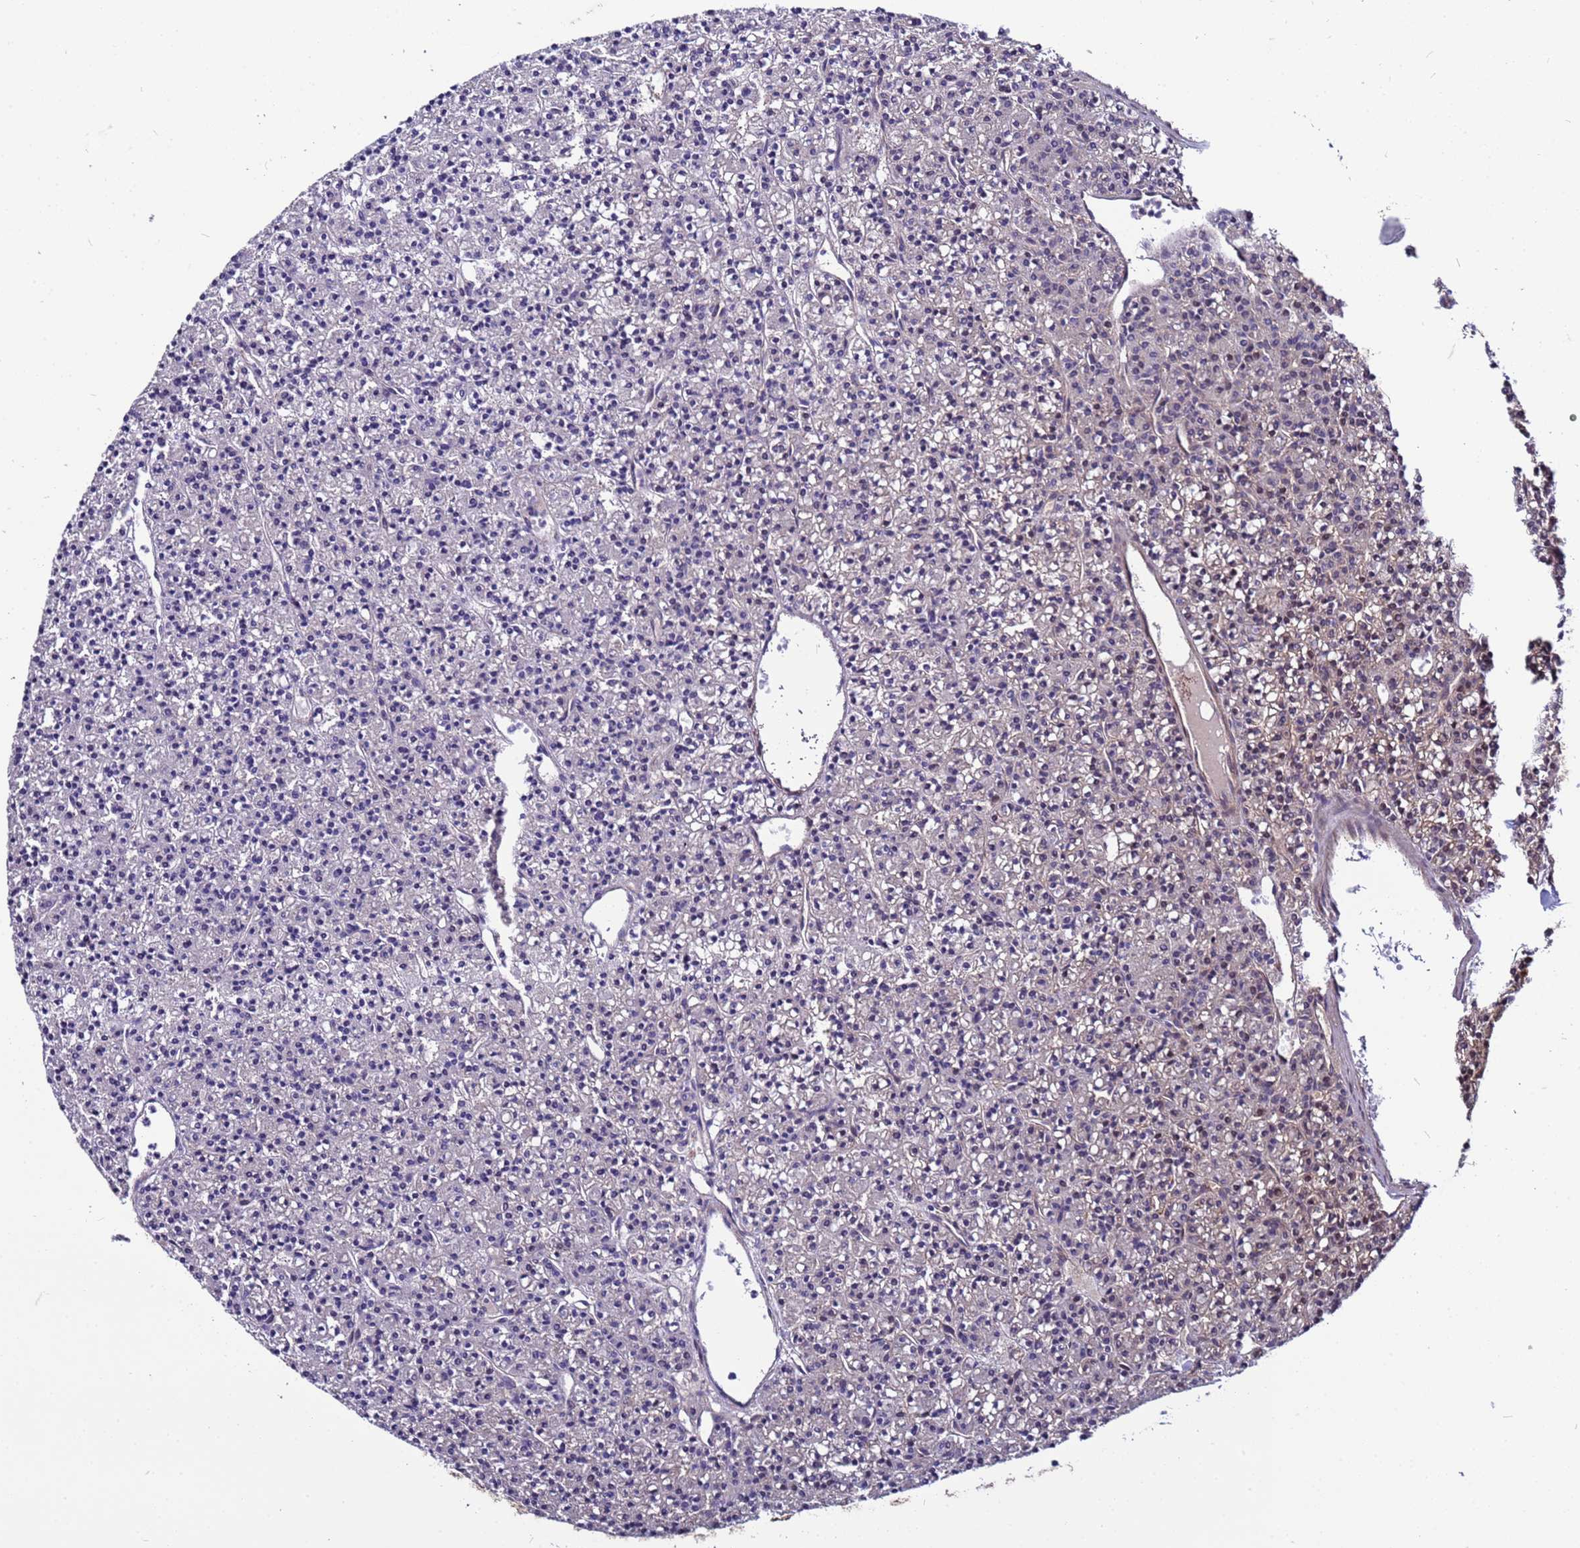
{"staining": {"intensity": "weak", "quantity": "<25%", "location": "nuclear"}, "tissue": "parathyroid gland", "cell_type": "Glandular cells", "image_type": "normal", "snomed": [{"axis": "morphology", "description": "Normal tissue, NOS"}, {"axis": "topography", "description": "Parathyroid gland"}], "caption": "The photomicrograph displays no significant staining in glandular cells of parathyroid gland.", "gene": "STK38L", "patient": {"sex": "female", "age": 45}}